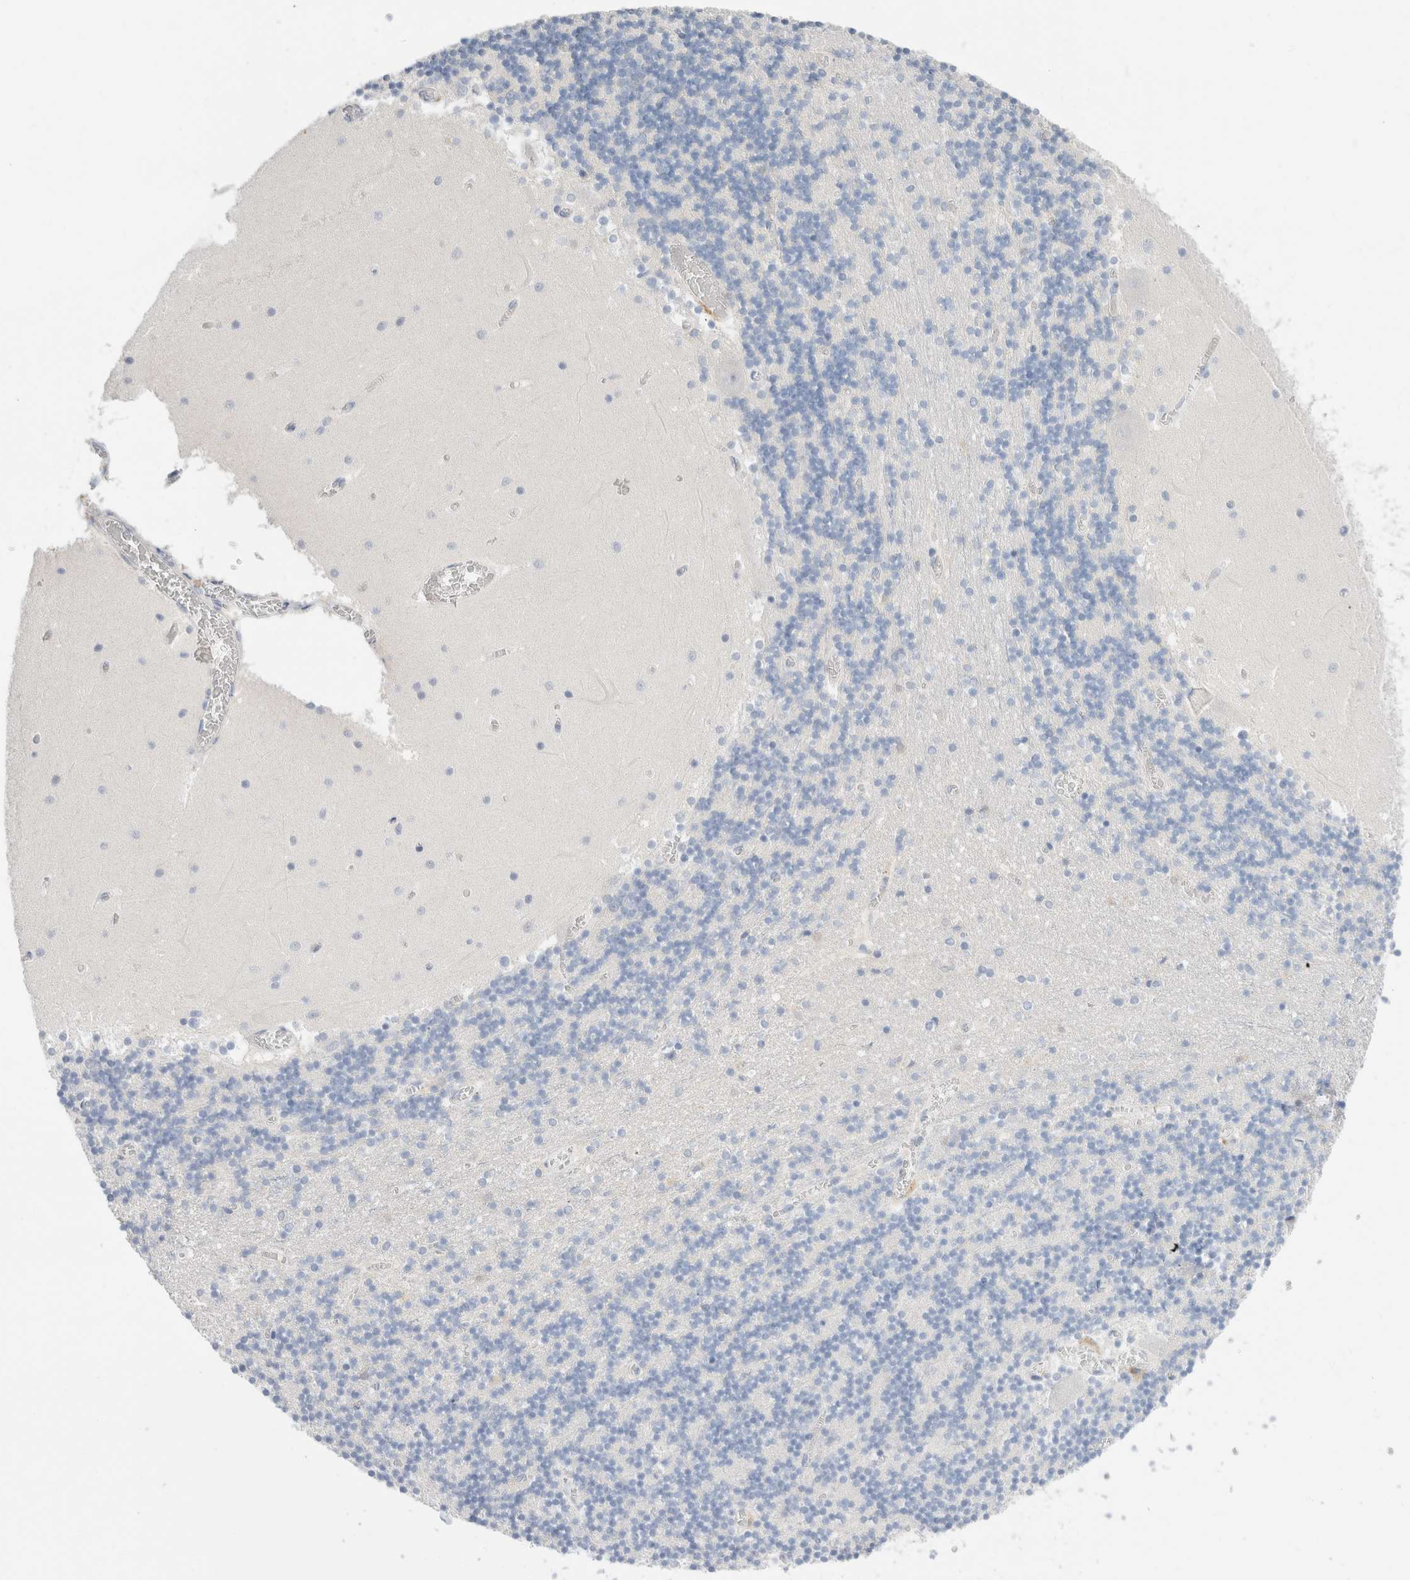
{"staining": {"intensity": "negative", "quantity": "none", "location": "none"}, "tissue": "cerebellum", "cell_type": "Cells in granular layer", "image_type": "normal", "snomed": [{"axis": "morphology", "description": "Normal tissue, NOS"}, {"axis": "topography", "description": "Cerebellum"}], "caption": "Cerebellum was stained to show a protein in brown. There is no significant positivity in cells in granular layer. (IHC, brightfield microscopy, high magnification).", "gene": "ADAM30", "patient": {"sex": "female", "age": 28}}